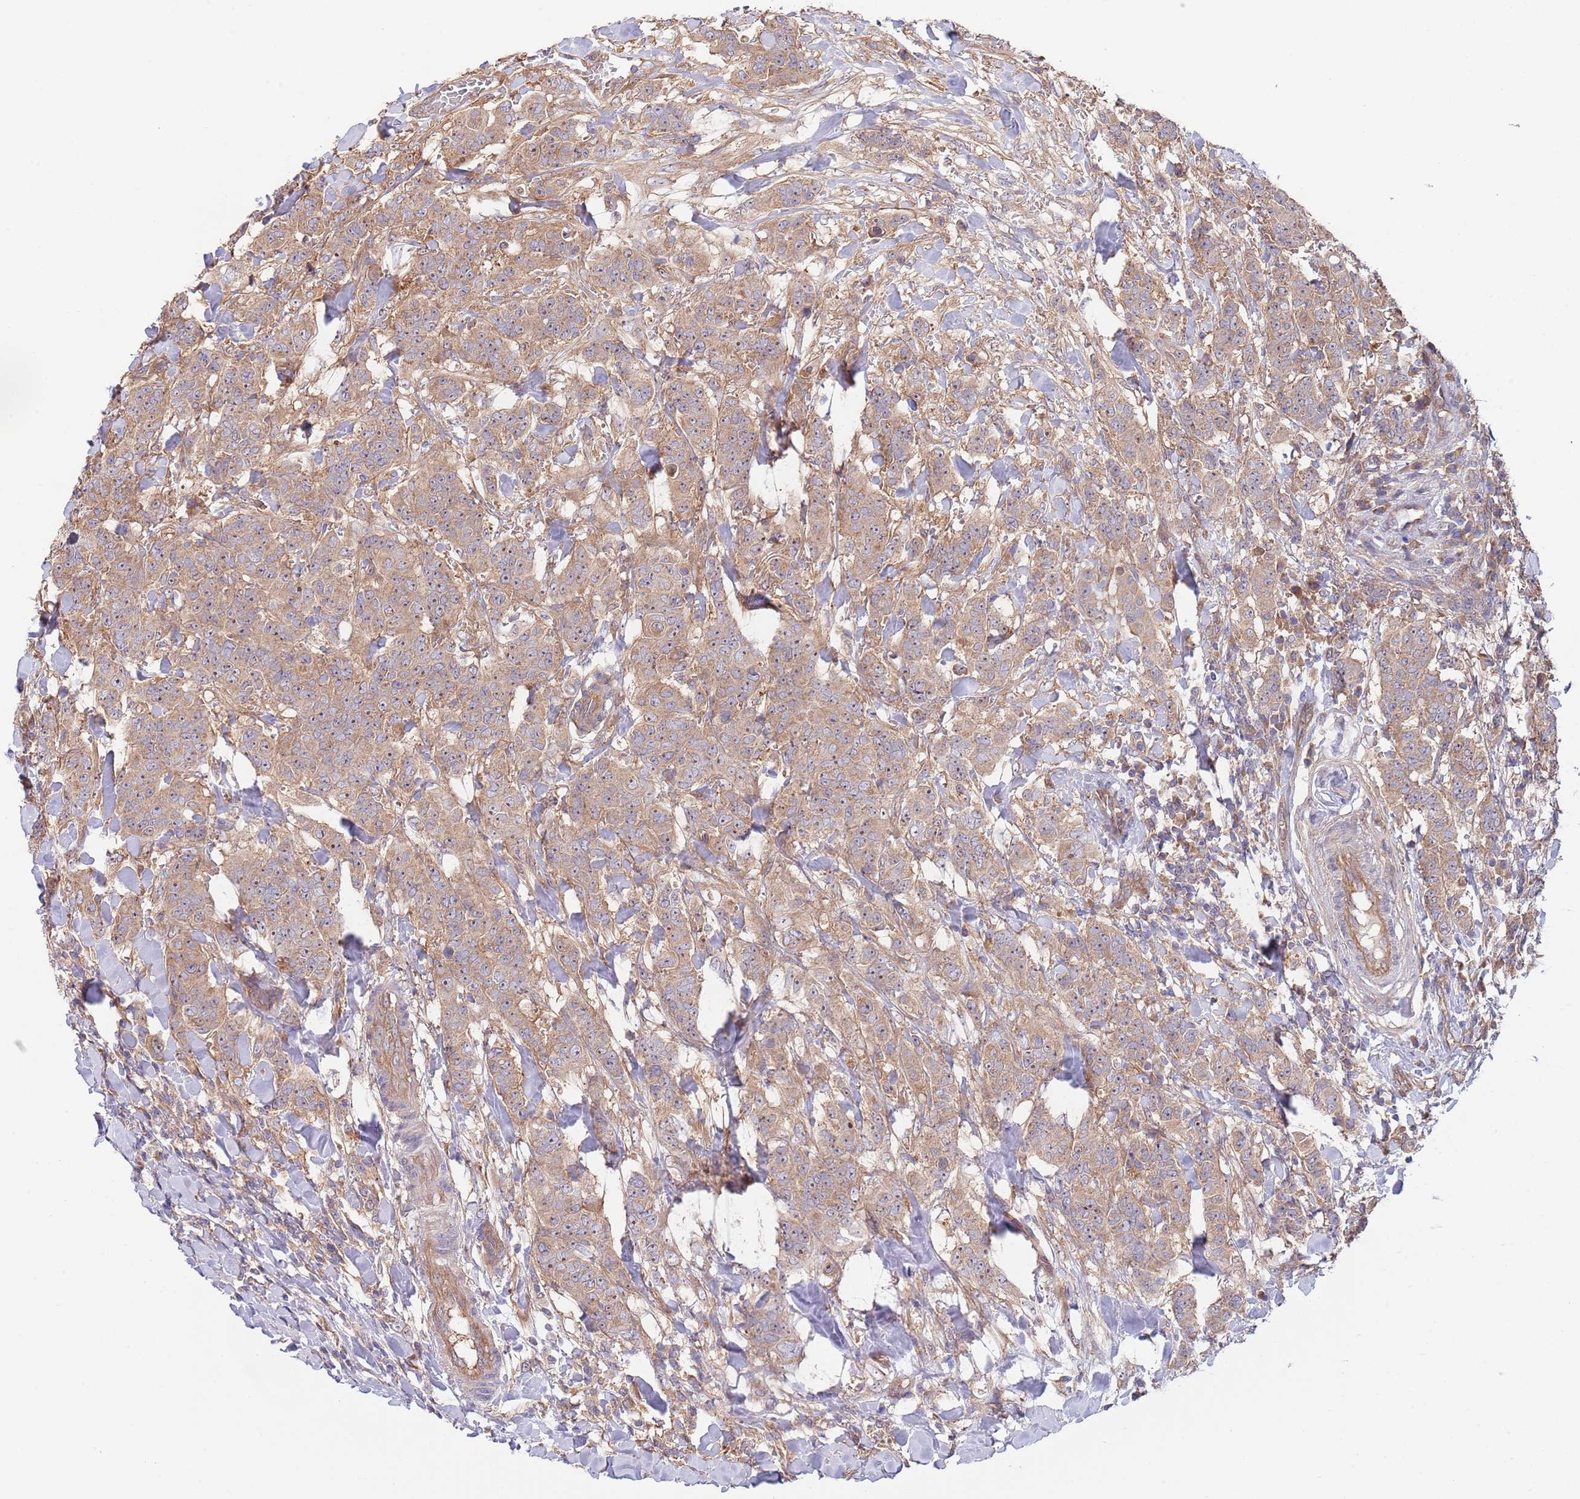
{"staining": {"intensity": "moderate", "quantity": ">75%", "location": "cytoplasmic/membranous"}, "tissue": "breast cancer", "cell_type": "Tumor cells", "image_type": "cancer", "snomed": [{"axis": "morphology", "description": "Duct carcinoma"}, {"axis": "topography", "description": "Breast"}], "caption": "An image showing moderate cytoplasmic/membranous expression in approximately >75% of tumor cells in breast cancer, as visualized by brown immunohistochemical staining.", "gene": "EIF3F", "patient": {"sex": "female", "age": 40}}